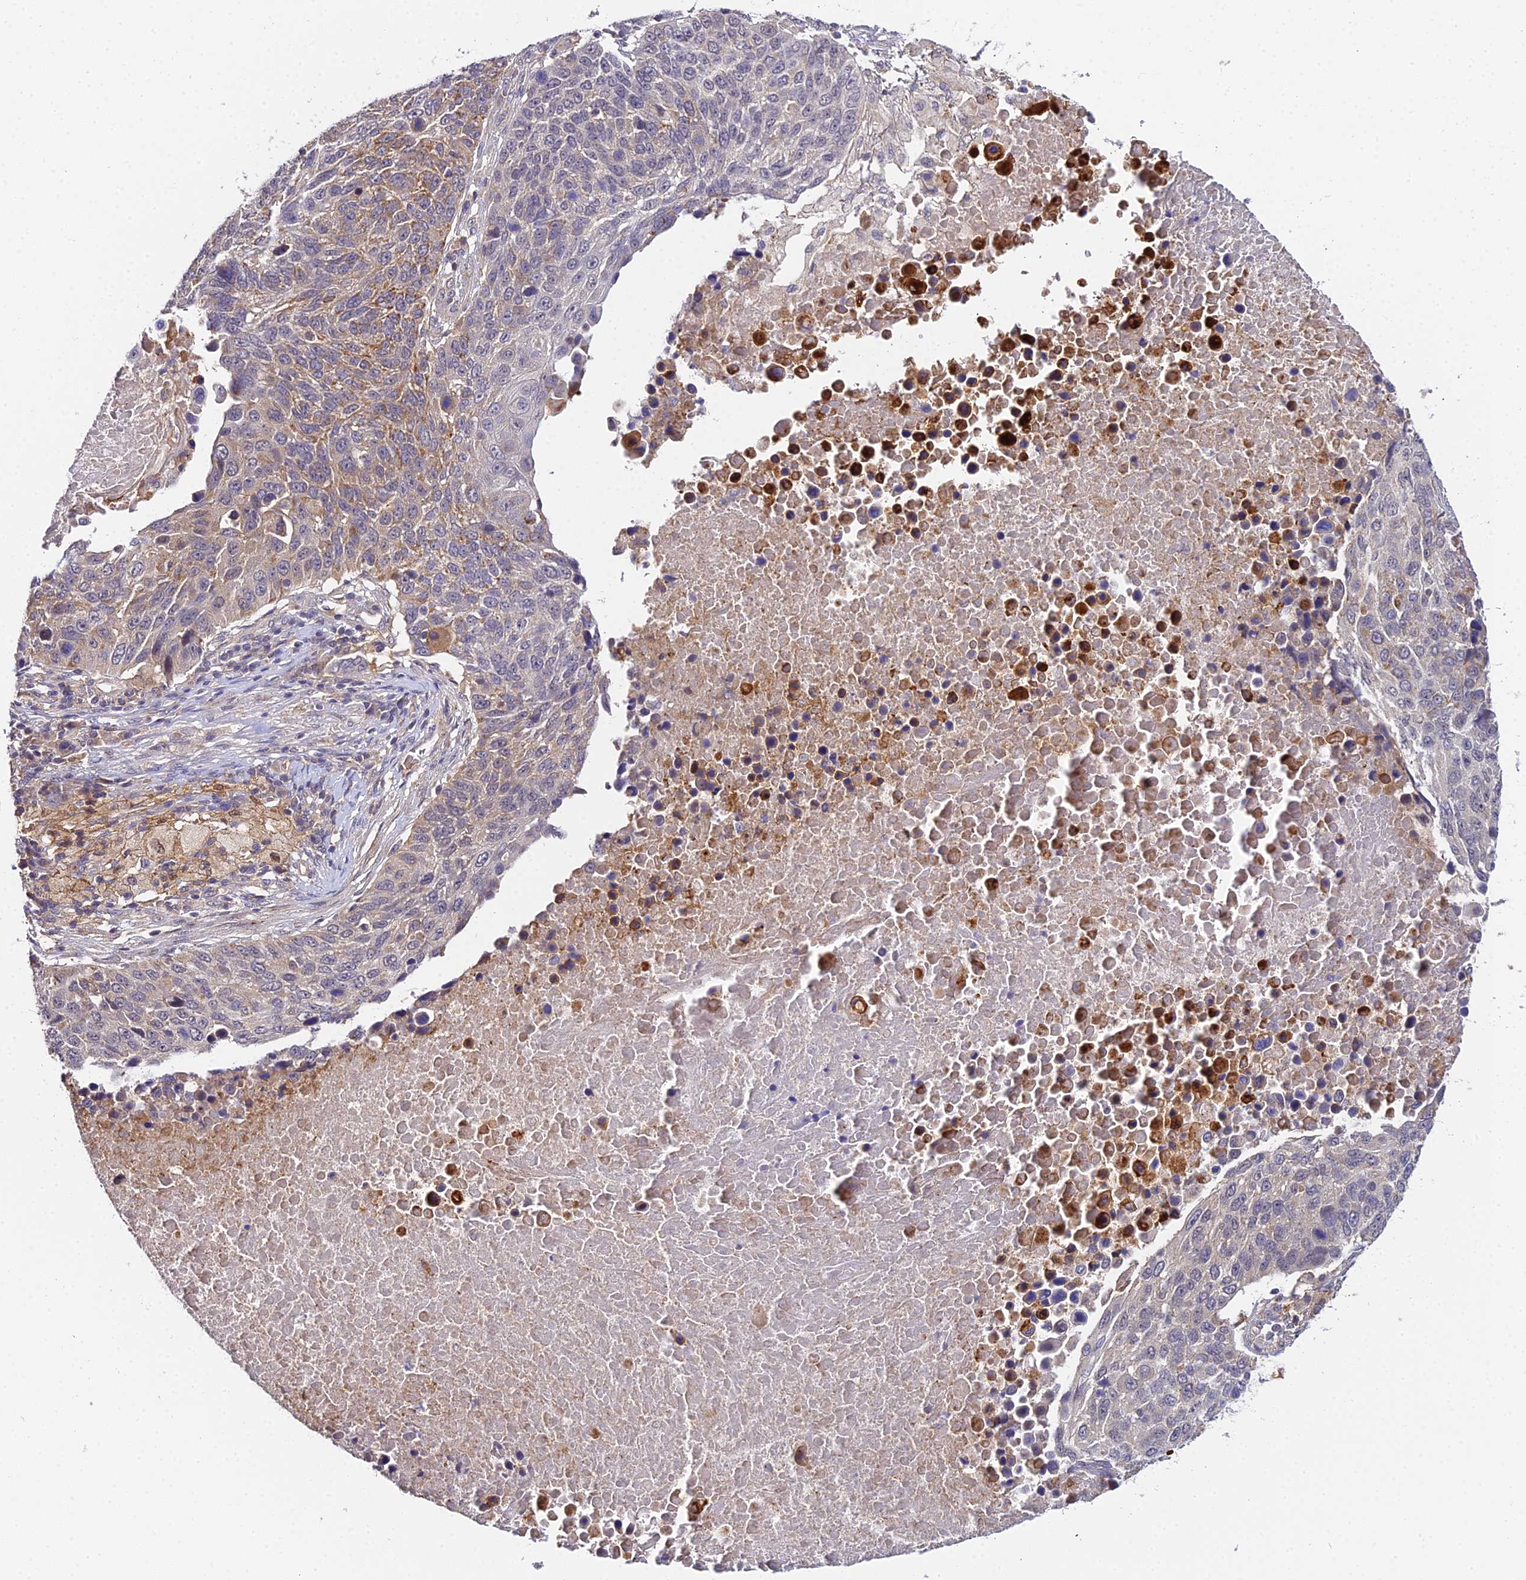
{"staining": {"intensity": "moderate", "quantity": "25%-75%", "location": "cytoplasmic/membranous"}, "tissue": "lung cancer", "cell_type": "Tumor cells", "image_type": "cancer", "snomed": [{"axis": "morphology", "description": "Normal tissue, NOS"}, {"axis": "morphology", "description": "Squamous cell carcinoma, NOS"}, {"axis": "topography", "description": "Lymph node"}, {"axis": "topography", "description": "Lung"}], "caption": "Brown immunohistochemical staining in human lung cancer (squamous cell carcinoma) reveals moderate cytoplasmic/membranous staining in approximately 25%-75% of tumor cells.", "gene": "ZBED8", "patient": {"sex": "male", "age": 66}}